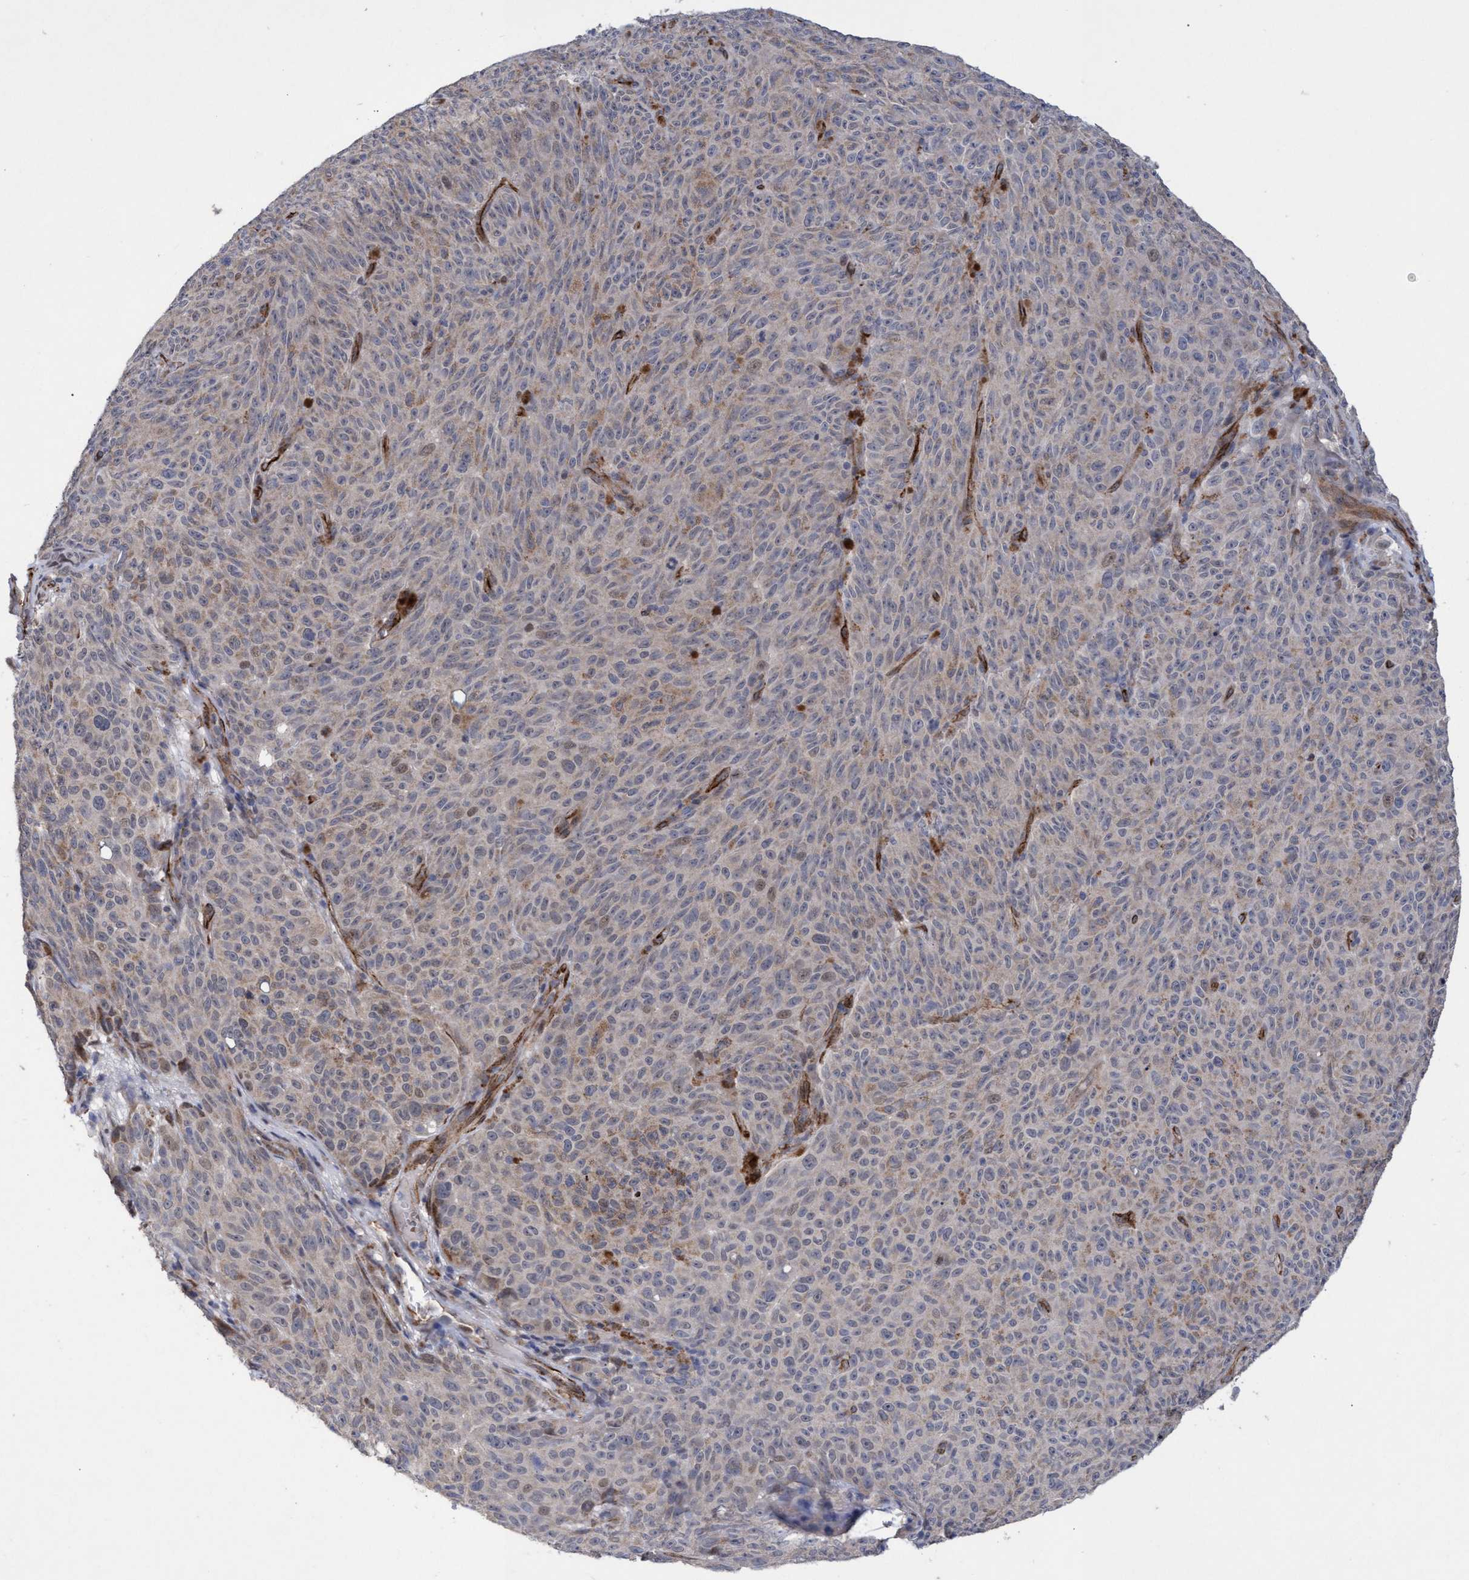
{"staining": {"intensity": "weak", "quantity": "<25%", "location": "cytoplasmic/membranous"}, "tissue": "melanoma", "cell_type": "Tumor cells", "image_type": "cancer", "snomed": [{"axis": "morphology", "description": "Malignant melanoma, NOS"}, {"axis": "topography", "description": "Skin"}], "caption": "This is a image of IHC staining of melanoma, which shows no positivity in tumor cells.", "gene": "ZNF750", "patient": {"sex": "female", "age": 82}}